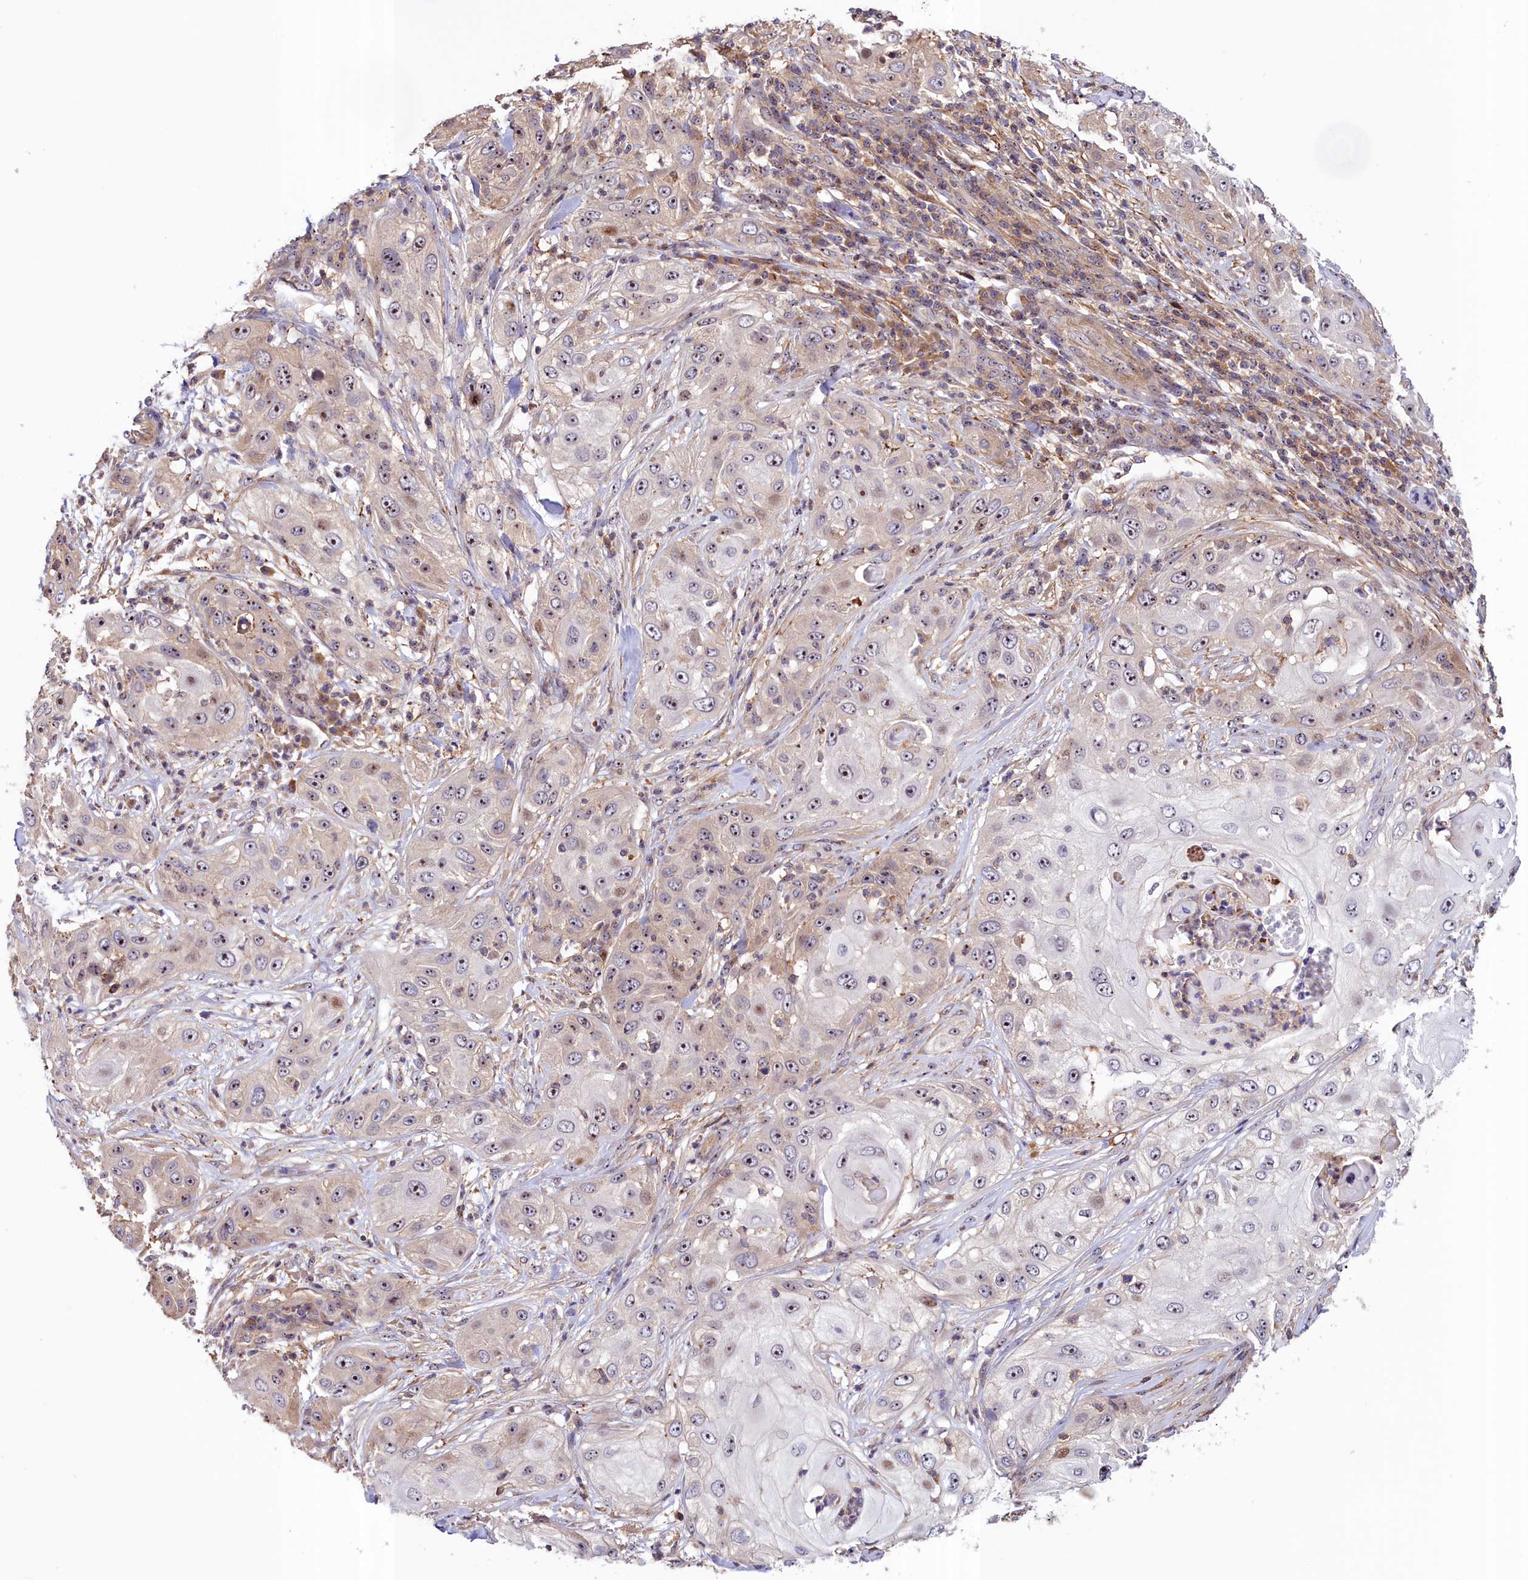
{"staining": {"intensity": "moderate", "quantity": ">75%", "location": "nuclear"}, "tissue": "skin cancer", "cell_type": "Tumor cells", "image_type": "cancer", "snomed": [{"axis": "morphology", "description": "Squamous cell carcinoma, NOS"}, {"axis": "topography", "description": "Skin"}], "caption": "Brown immunohistochemical staining in human skin cancer demonstrates moderate nuclear staining in approximately >75% of tumor cells. (DAB IHC with brightfield microscopy, high magnification).", "gene": "NEURL4", "patient": {"sex": "female", "age": 44}}